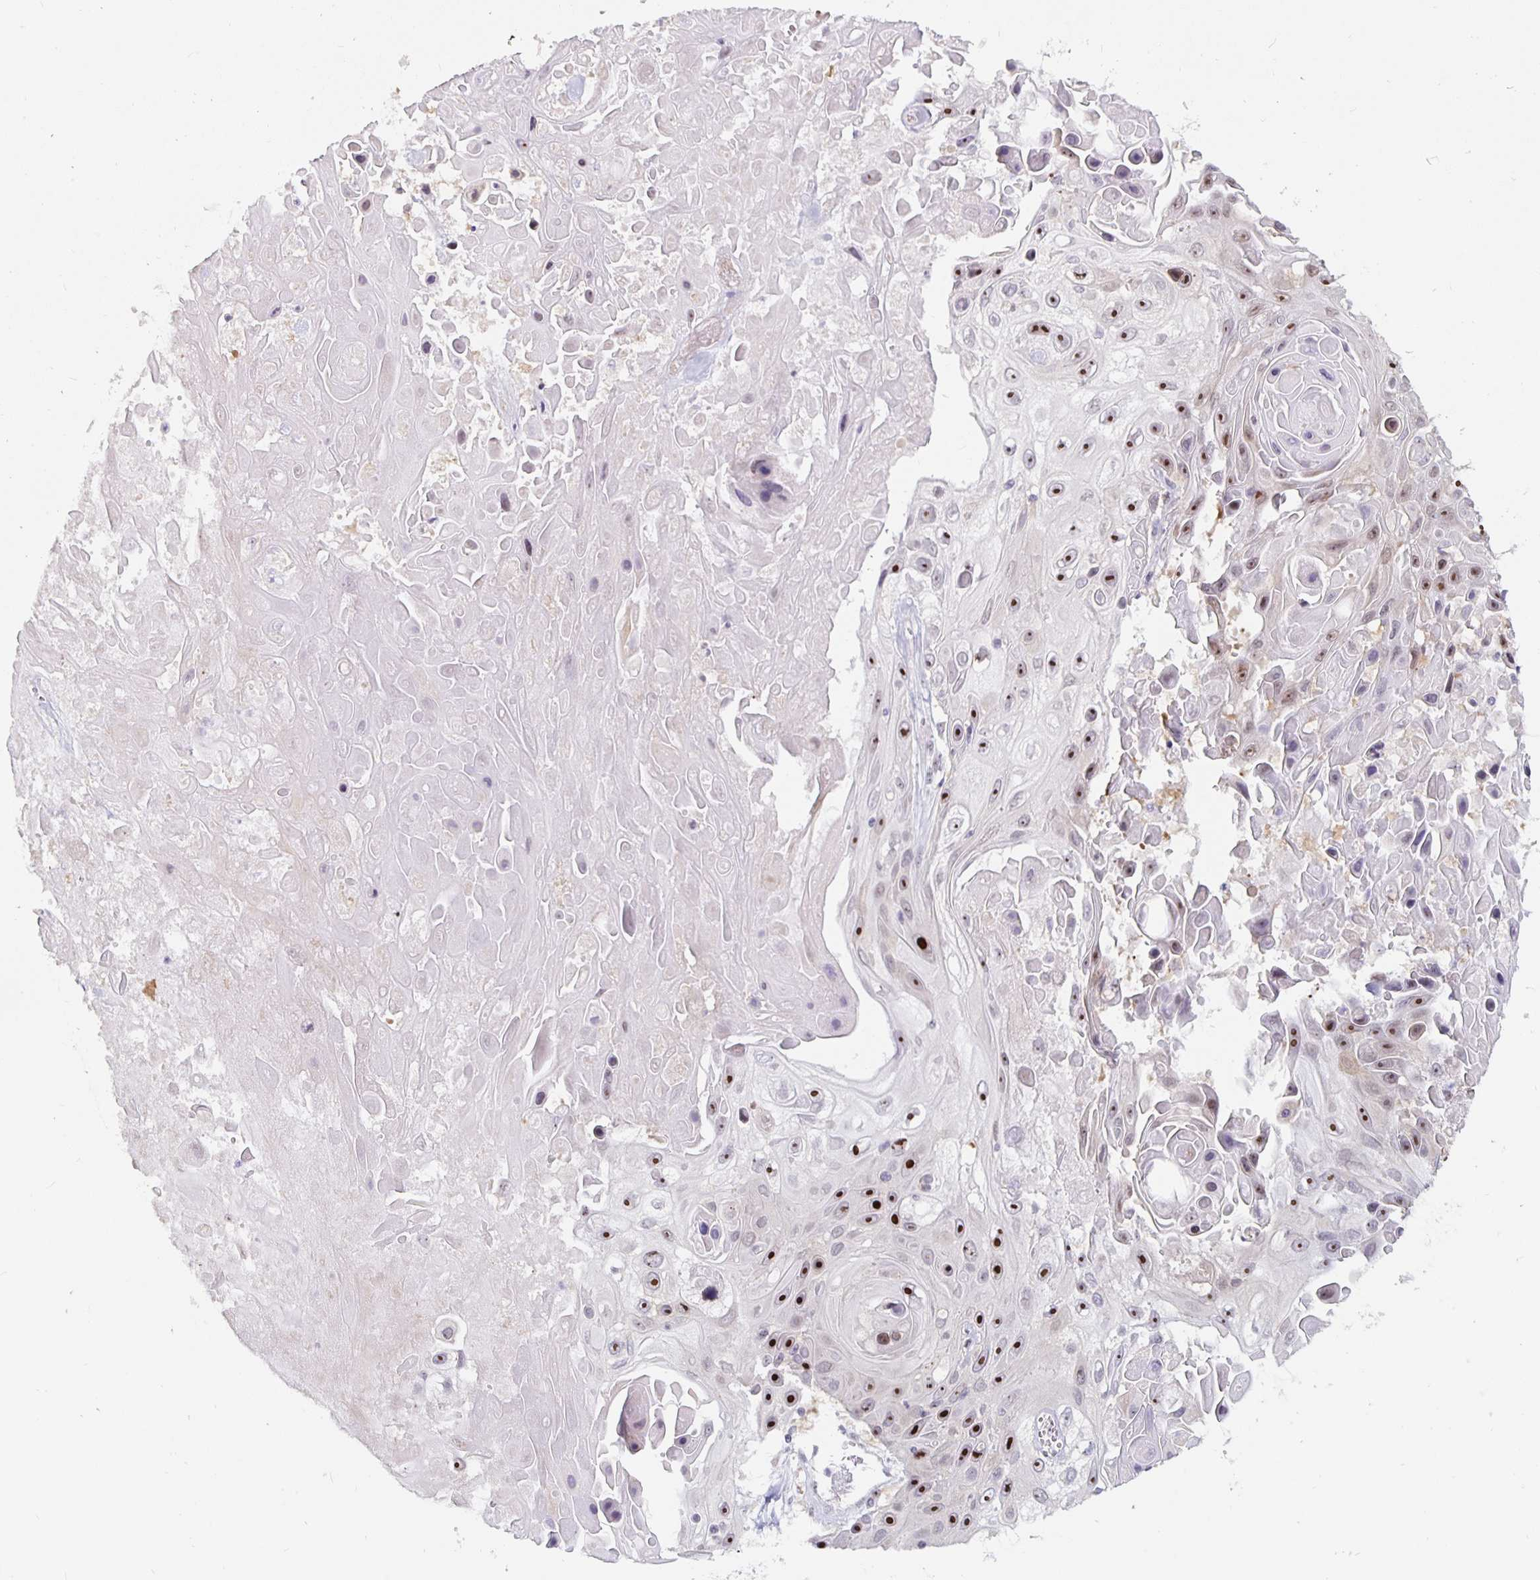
{"staining": {"intensity": "strong", "quantity": ">75%", "location": "nuclear"}, "tissue": "skin cancer", "cell_type": "Tumor cells", "image_type": "cancer", "snomed": [{"axis": "morphology", "description": "Squamous cell carcinoma, NOS"}, {"axis": "topography", "description": "Skin"}], "caption": "The immunohistochemical stain highlights strong nuclear positivity in tumor cells of skin cancer (squamous cell carcinoma) tissue.", "gene": "NUP85", "patient": {"sex": "male", "age": 82}}